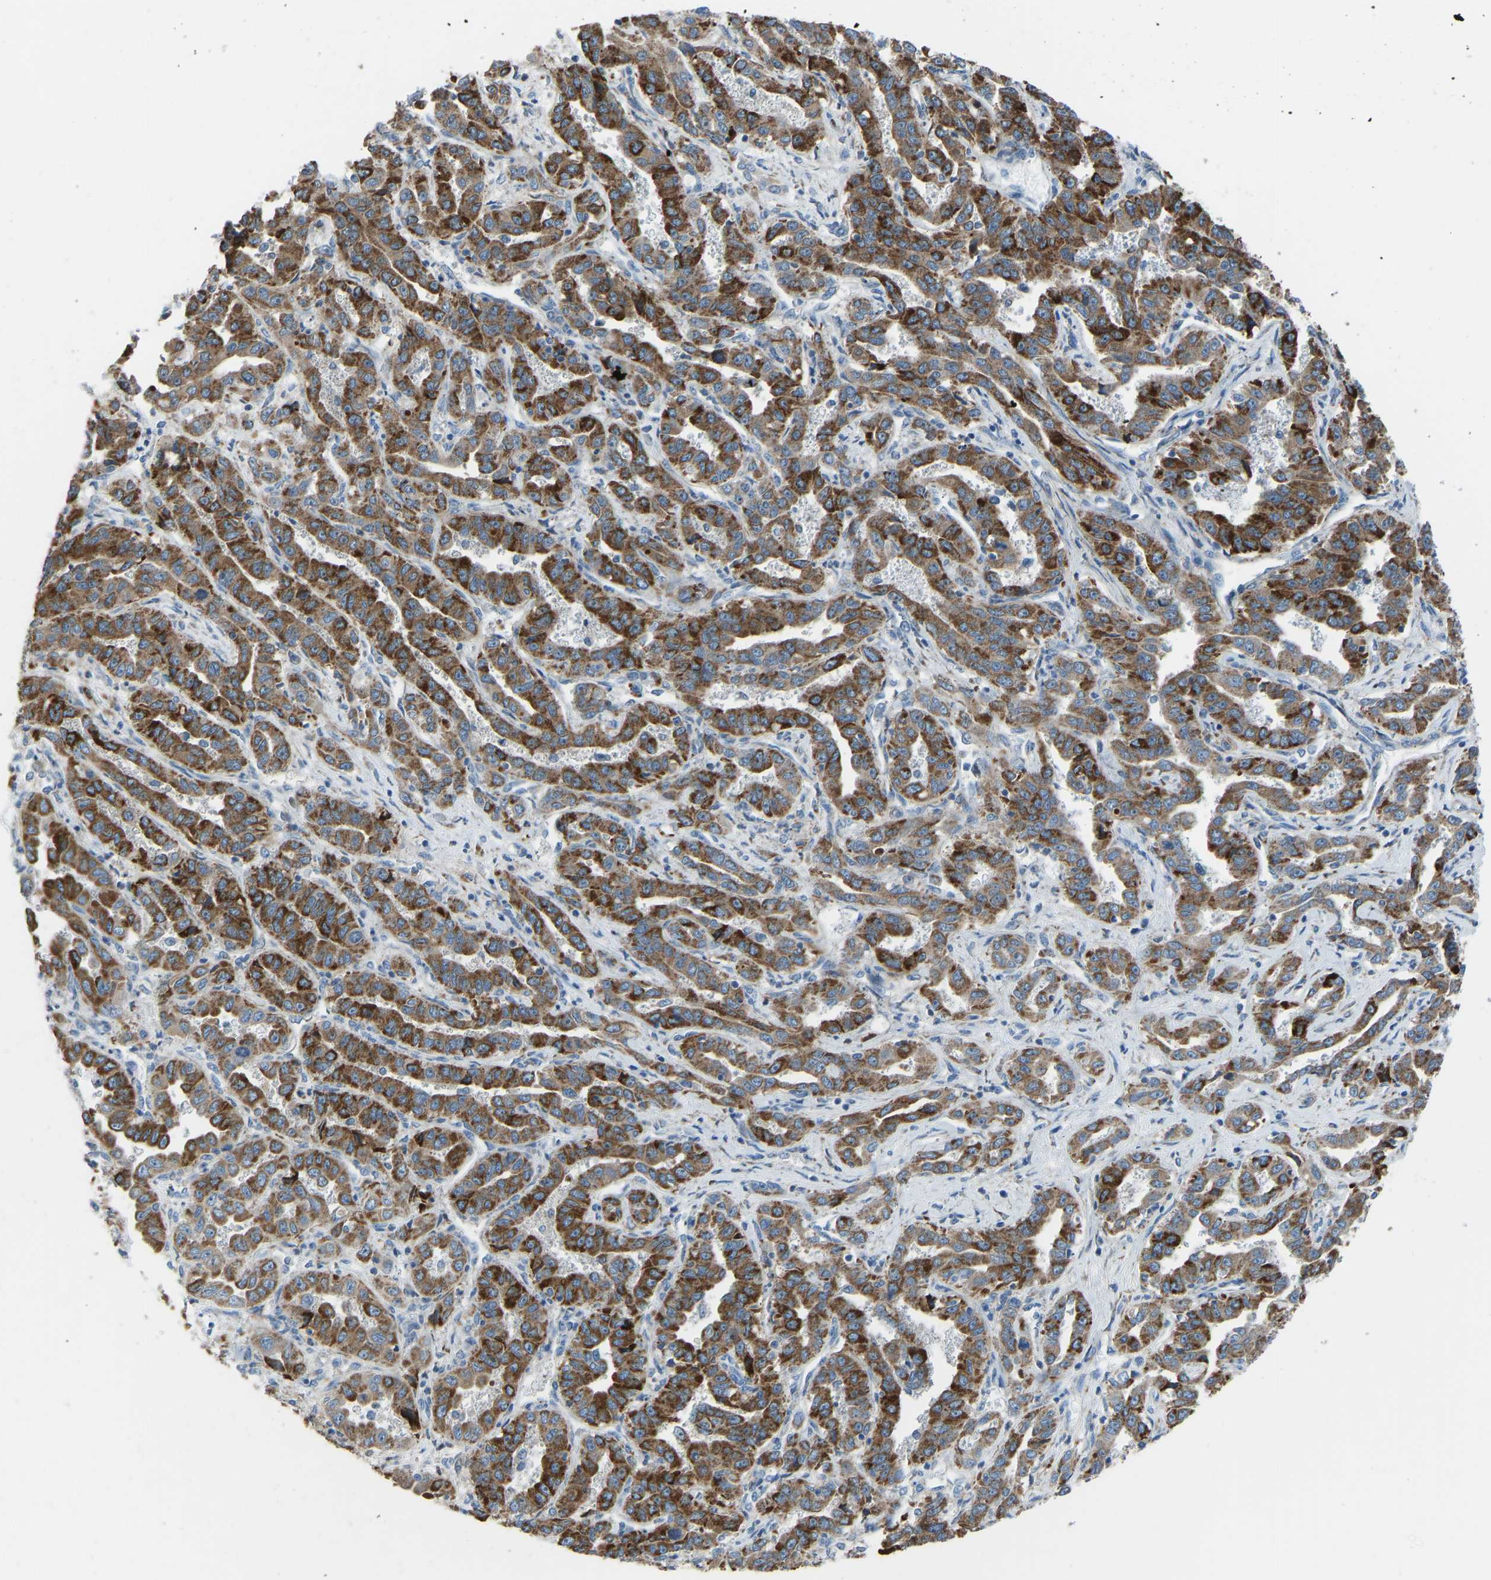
{"staining": {"intensity": "strong", "quantity": ">75%", "location": "cytoplasmic/membranous"}, "tissue": "liver cancer", "cell_type": "Tumor cells", "image_type": "cancer", "snomed": [{"axis": "morphology", "description": "Cholangiocarcinoma"}, {"axis": "topography", "description": "Liver"}], "caption": "Immunohistochemistry of liver cancer exhibits high levels of strong cytoplasmic/membranous expression in about >75% of tumor cells.", "gene": "SMIM20", "patient": {"sex": "male", "age": 59}}